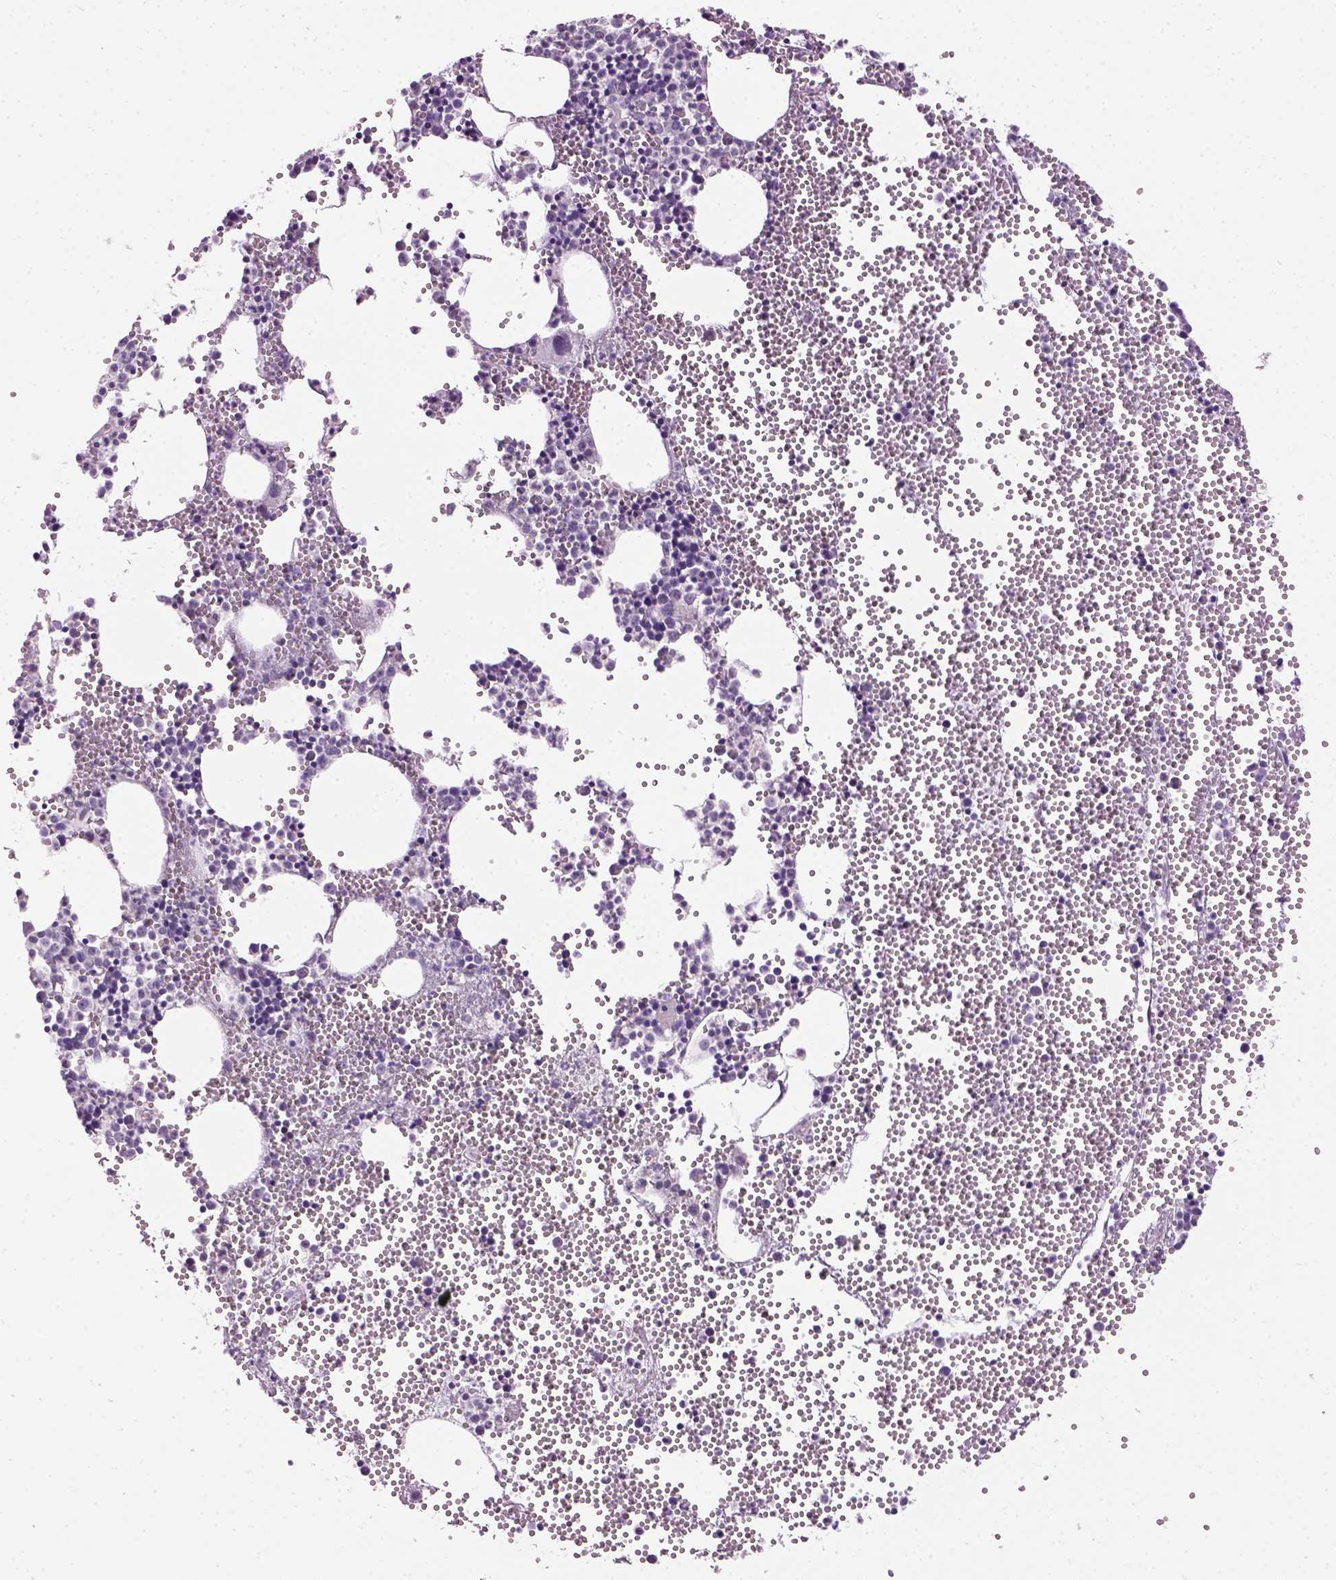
{"staining": {"intensity": "negative", "quantity": "none", "location": "none"}, "tissue": "bone marrow", "cell_type": "Hematopoietic cells", "image_type": "normal", "snomed": [{"axis": "morphology", "description": "Normal tissue, NOS"}, {"axis": "topography", "description": "Bone marrow"}], "caption": "Hematopoietic cells are negative for protein expression in benign human bone marrow. Nuclei are stained in blue.", "gene": "GABRB2", "patient": {"sex": "male", "age": 89}}